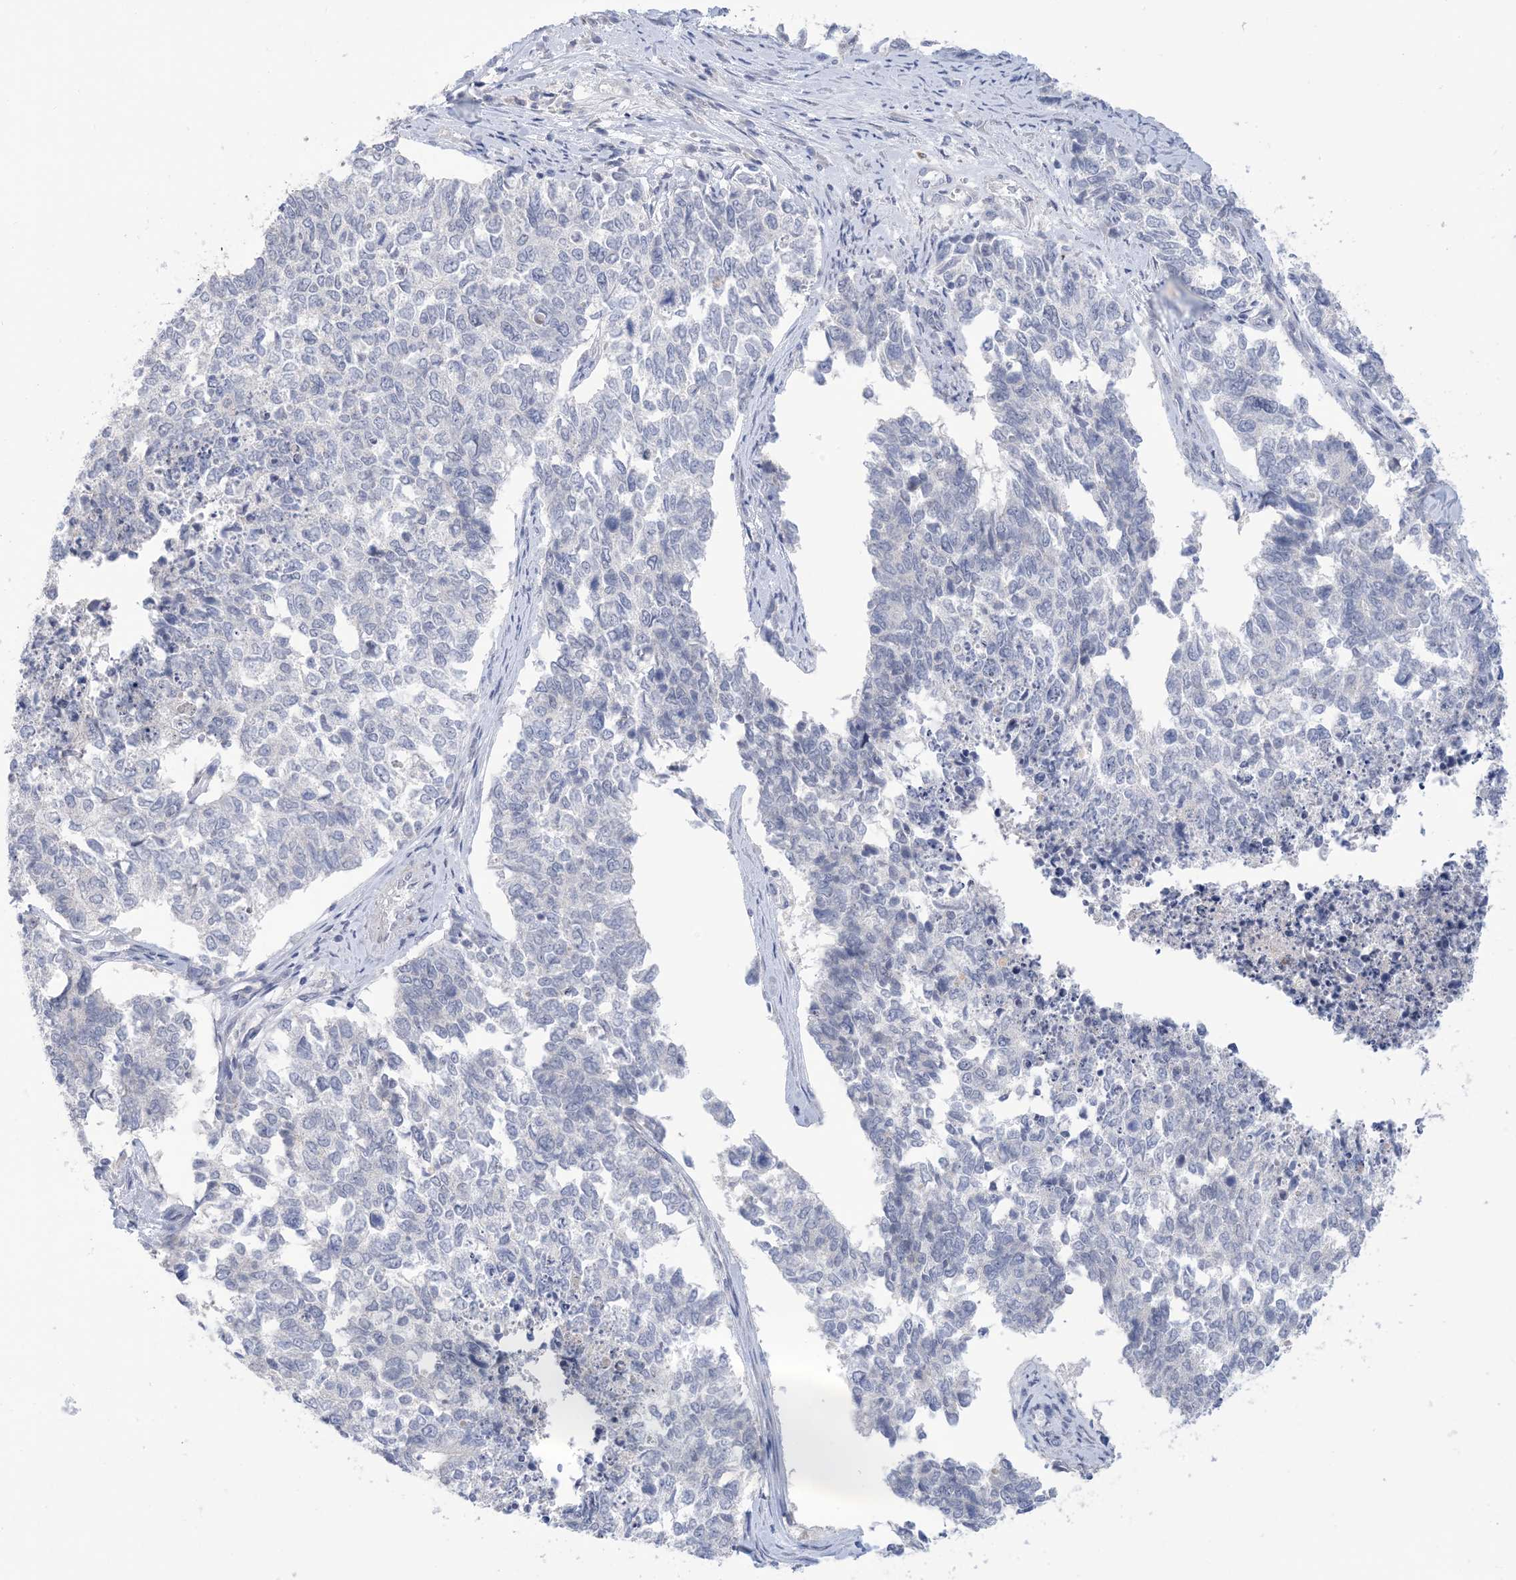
{"staining": {"intensity": "negative", "quantity": "none", "location": "none"}, "tissue": "cervical cancer", "cell_type": "Tumor cells", "image_type": "cancer", "snomed": [{"axis": "morphology", "description": "Squamous cell carcinoma, NOS"}, {"axis": "topography", "description": "Cervix"}], "caption": "IHC photomicrograph of human squamous cell carcinoma (cervical) stained for a protein (brown), which reveals no staining in tumor cells.", "gene": "TTYH1", "patient": {"sex": "female", "age": 63}}